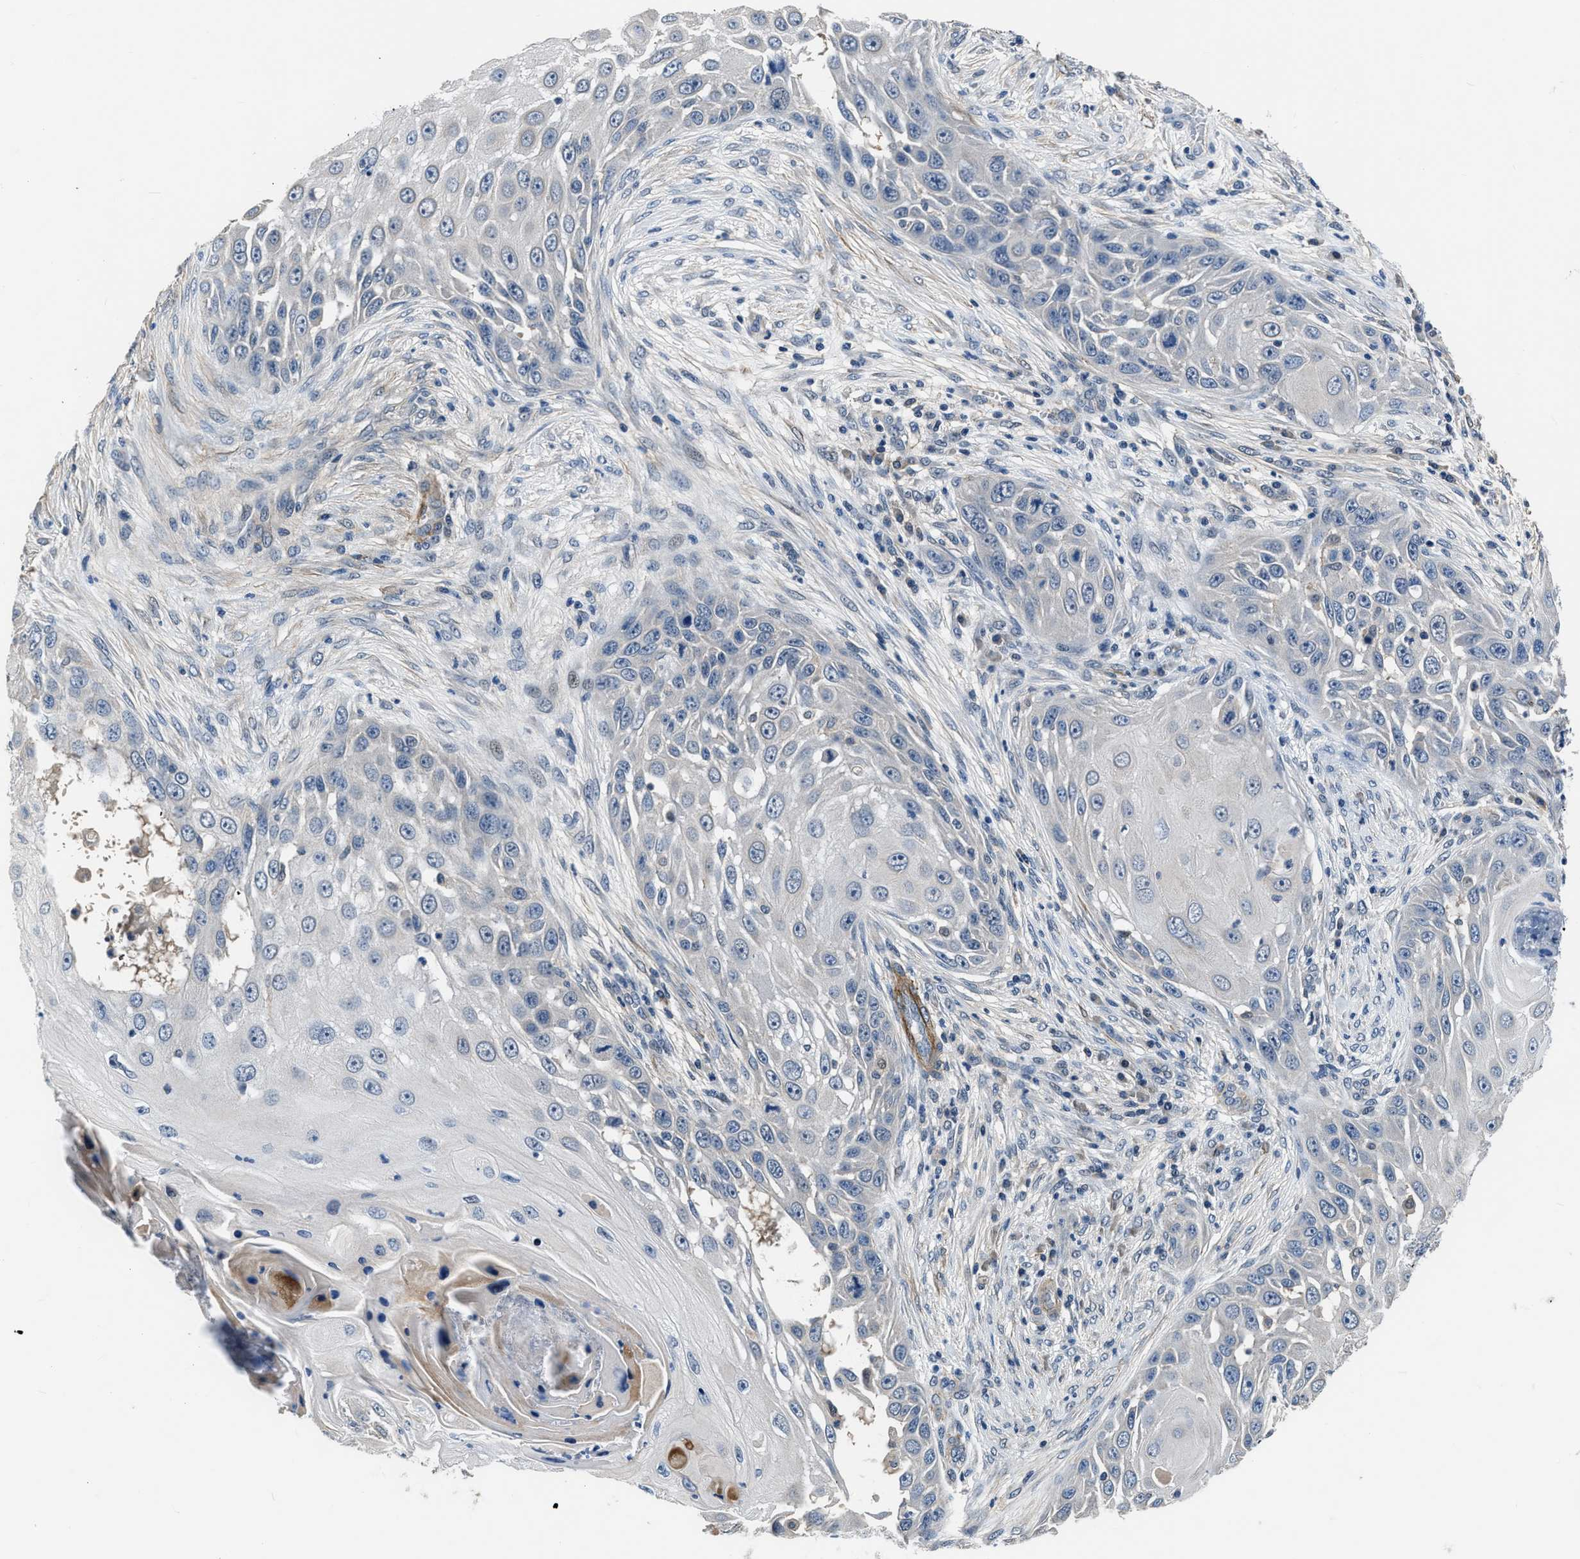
{"staining": {"intensity": "negative", "quantity": "none", "location": "none"}, "tissue": "skin cancer", "cell_type": "Tumor cells", "image_type": "cancer", "snomed": [{"axis": "morphology", "description": "Squamous cell carcinoma, NOS"}, {"axis": "topography", "description": "Skin"}], "caption": "Immunohistochemistry of squamous cell carcinoma (skin) reveals no staining in tumor cells.", "gene": "LANCL2", "patient": {"sex": "female", "age": 44}}